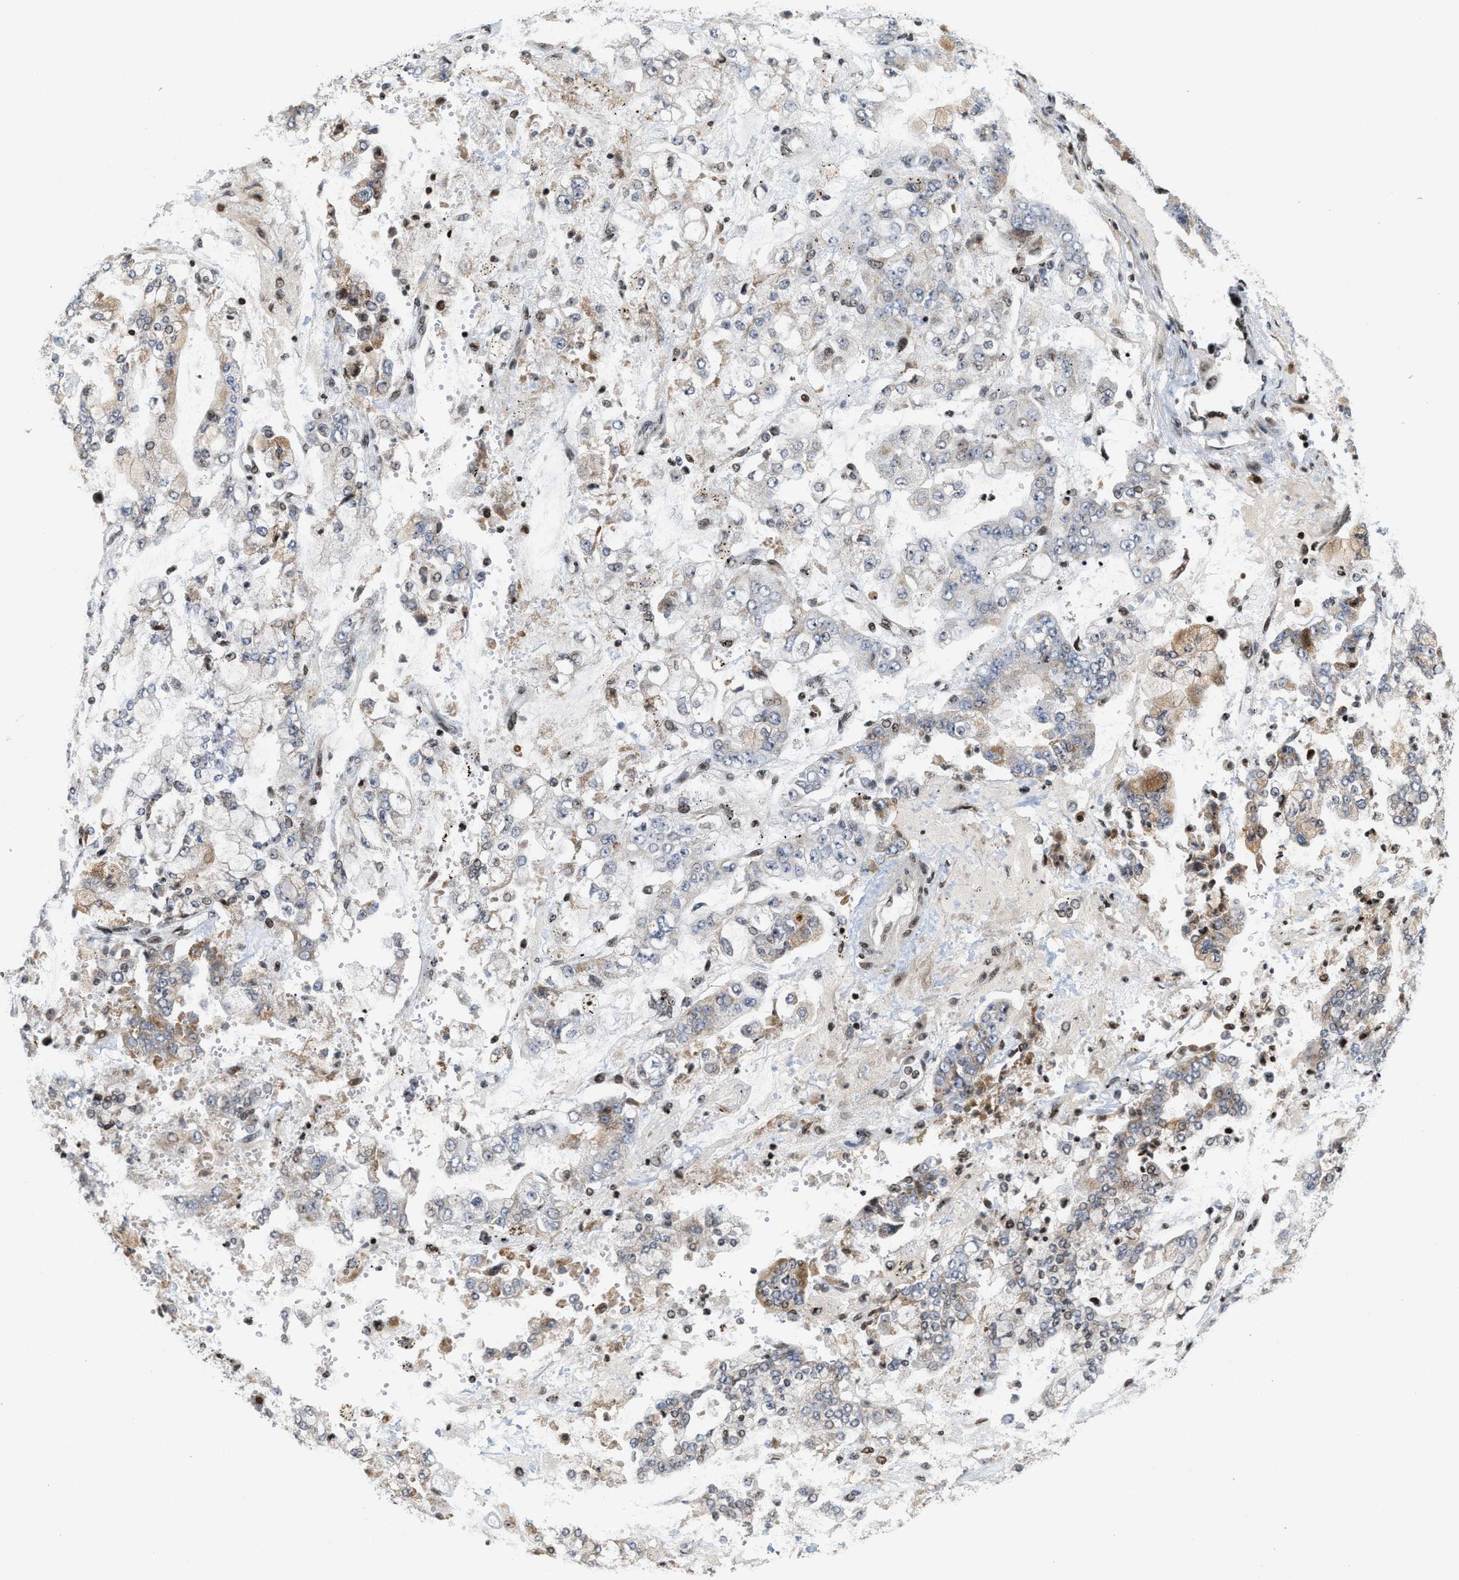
{"staining": {"intensity": "moderate", "quantity": "25%-75%", "location": "cytoplasmic/membranous"}, "tissue": "stomach cancer", "cell_type": "Tumor cells", "image_type": "cancer", "snomed": [{"axis": "morphology", "description": "Adenocarcinoma, NOS"}, {"axis": "topography", "description": "Stomach"}], "caption": "This is a micrograph of immunohistochemistry staining of stomach adenocarcinoma, which shows moderate positivity in the cytoplasmic/membranous of tumor cells.", "gene": "PDZD2", "patient": {"sex": "male", "age": 76}}